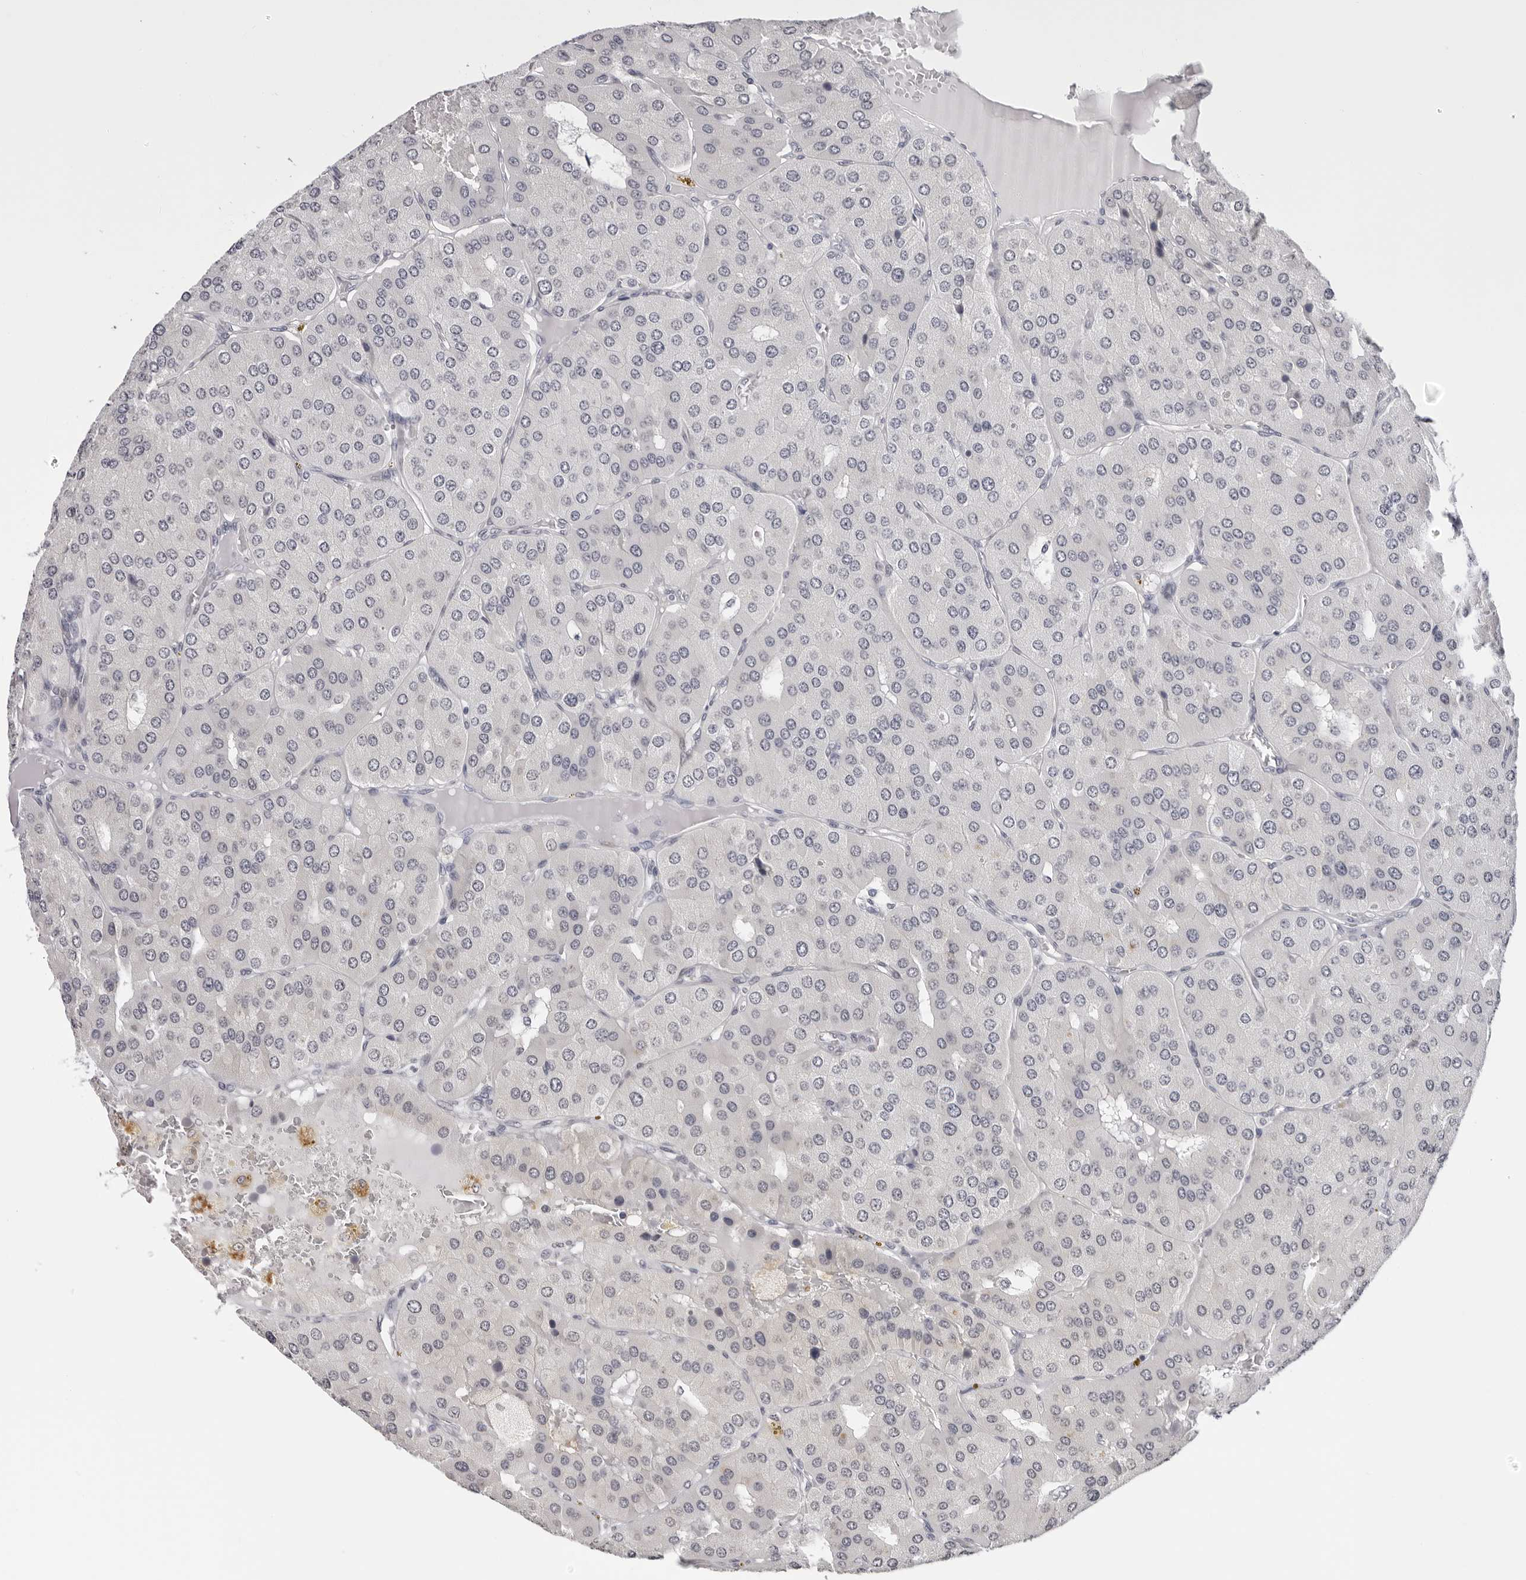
{"staining": {"intensity": "weak", "quantity": "<25%", "location": "cytoplasmic/membranous,nuclear"}, "tissue": "parathyroid gland", "cell_type": "Glandular cells", "image_type": "normal", "snomed": [{"axis": "morphology", "description": "Normal tissue, NOS"}, {"axis": "morphology", "description": "Adenoma, NOS"}, {"axis": "topography", "description": "Parathyroid gland"}], "caption": "DAB immunohistochemical staining of benign human parathyroid gland displays no significant expression in glandular cells.", "gene": "PRUNE1", "patient": {"sex": "female", "age": 86}}